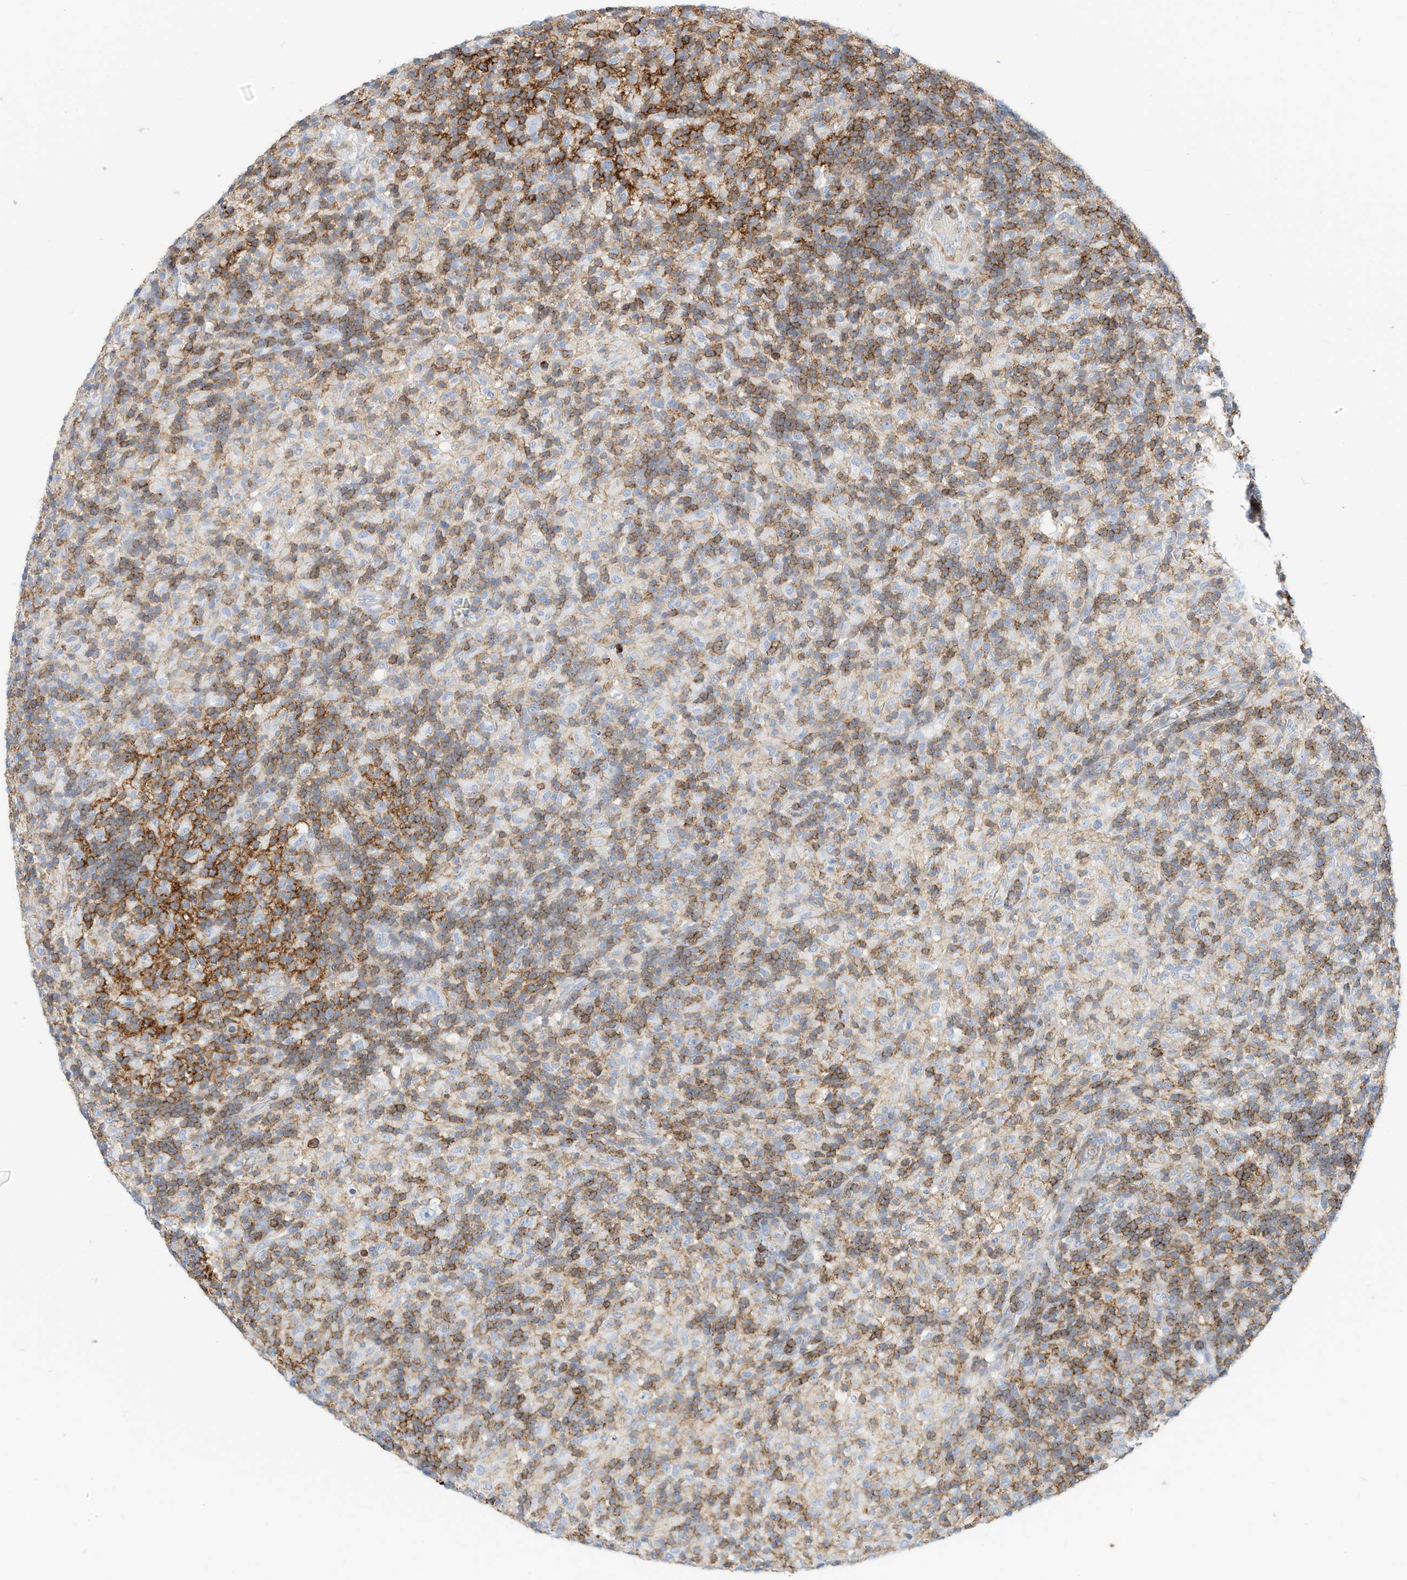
{"staining": {"intensity": "negative", "quantity": "none", "location": "none"}, "tissue": "lymphoma", "cell_type": "Tumor cells", "image_type": "cancer", "snomed": [{"axis": "morphology", "description": "Hodgkin's disease, NOS"}, {"axis": "topography", "description": "Lymph node"}], "caption": "This photomicrograph is of lymphoma stained with immunohistochemistry to label a protein in brown with the nuclei are counter-stained blue. There is no expression in tumor cells.", "gene": "TXNDC9", "patient": {"sex": "male", "age": 70}}